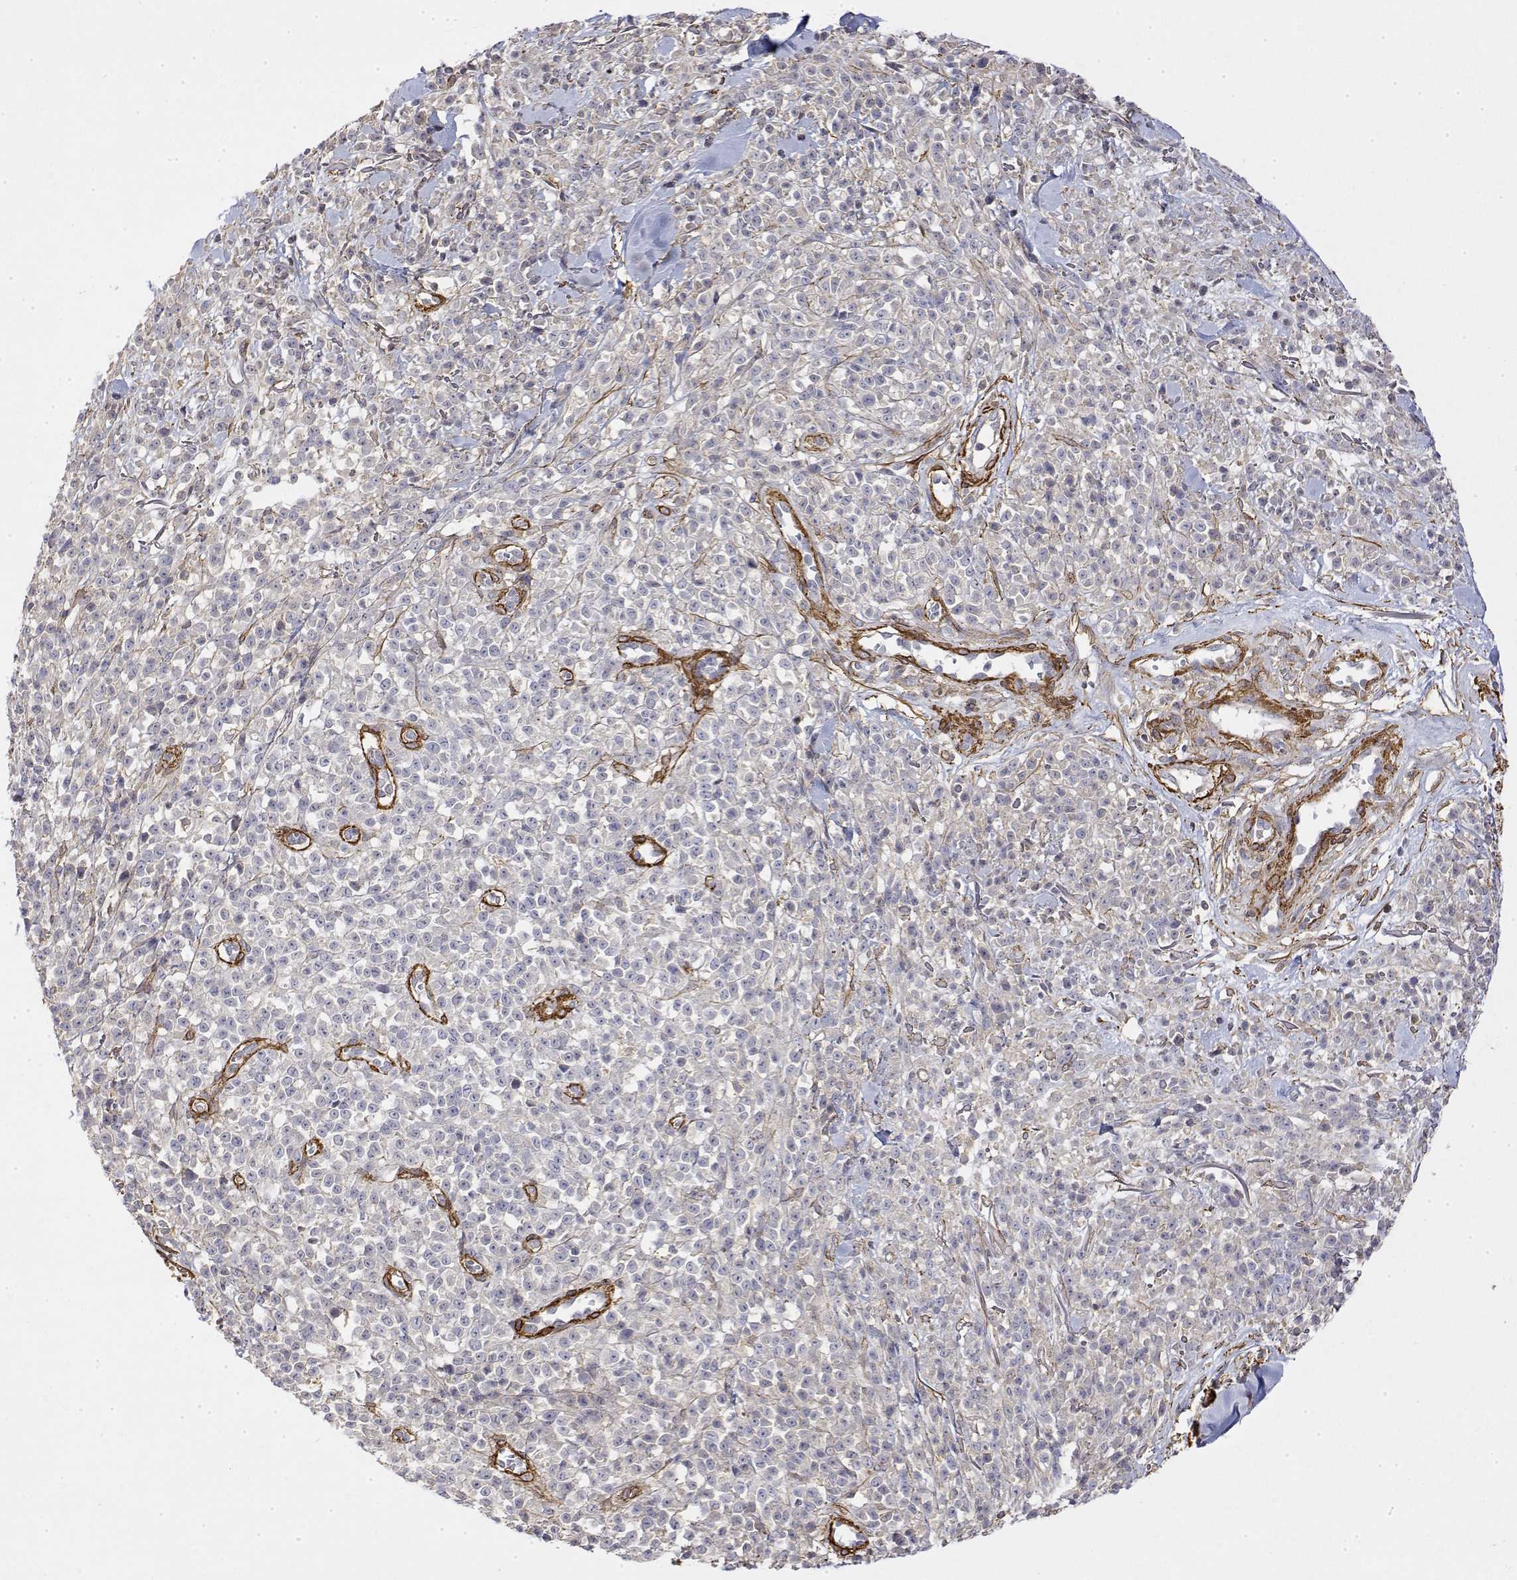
{"staining": {"intensity": "negative", "quantity": "none", "location": "none"}, "tissue": "melanoma", "cell_type": "Tumor cells", "image_type": "cancer", "snomed": [{"axis": "morphology", "description": "Malignant melanoma, NOS"}, {"axis": "topography", "description": "Skin"}, {"axis": "topography", "description": "Skin of trunk"}], "caption": "The immunohistochemistry (IHC) photomicrograph has no significant expression in tumor cells of malignant melanoma tissue.", "gene": "SOWAHD", "patient": {"sex": "male", "age": 74}}